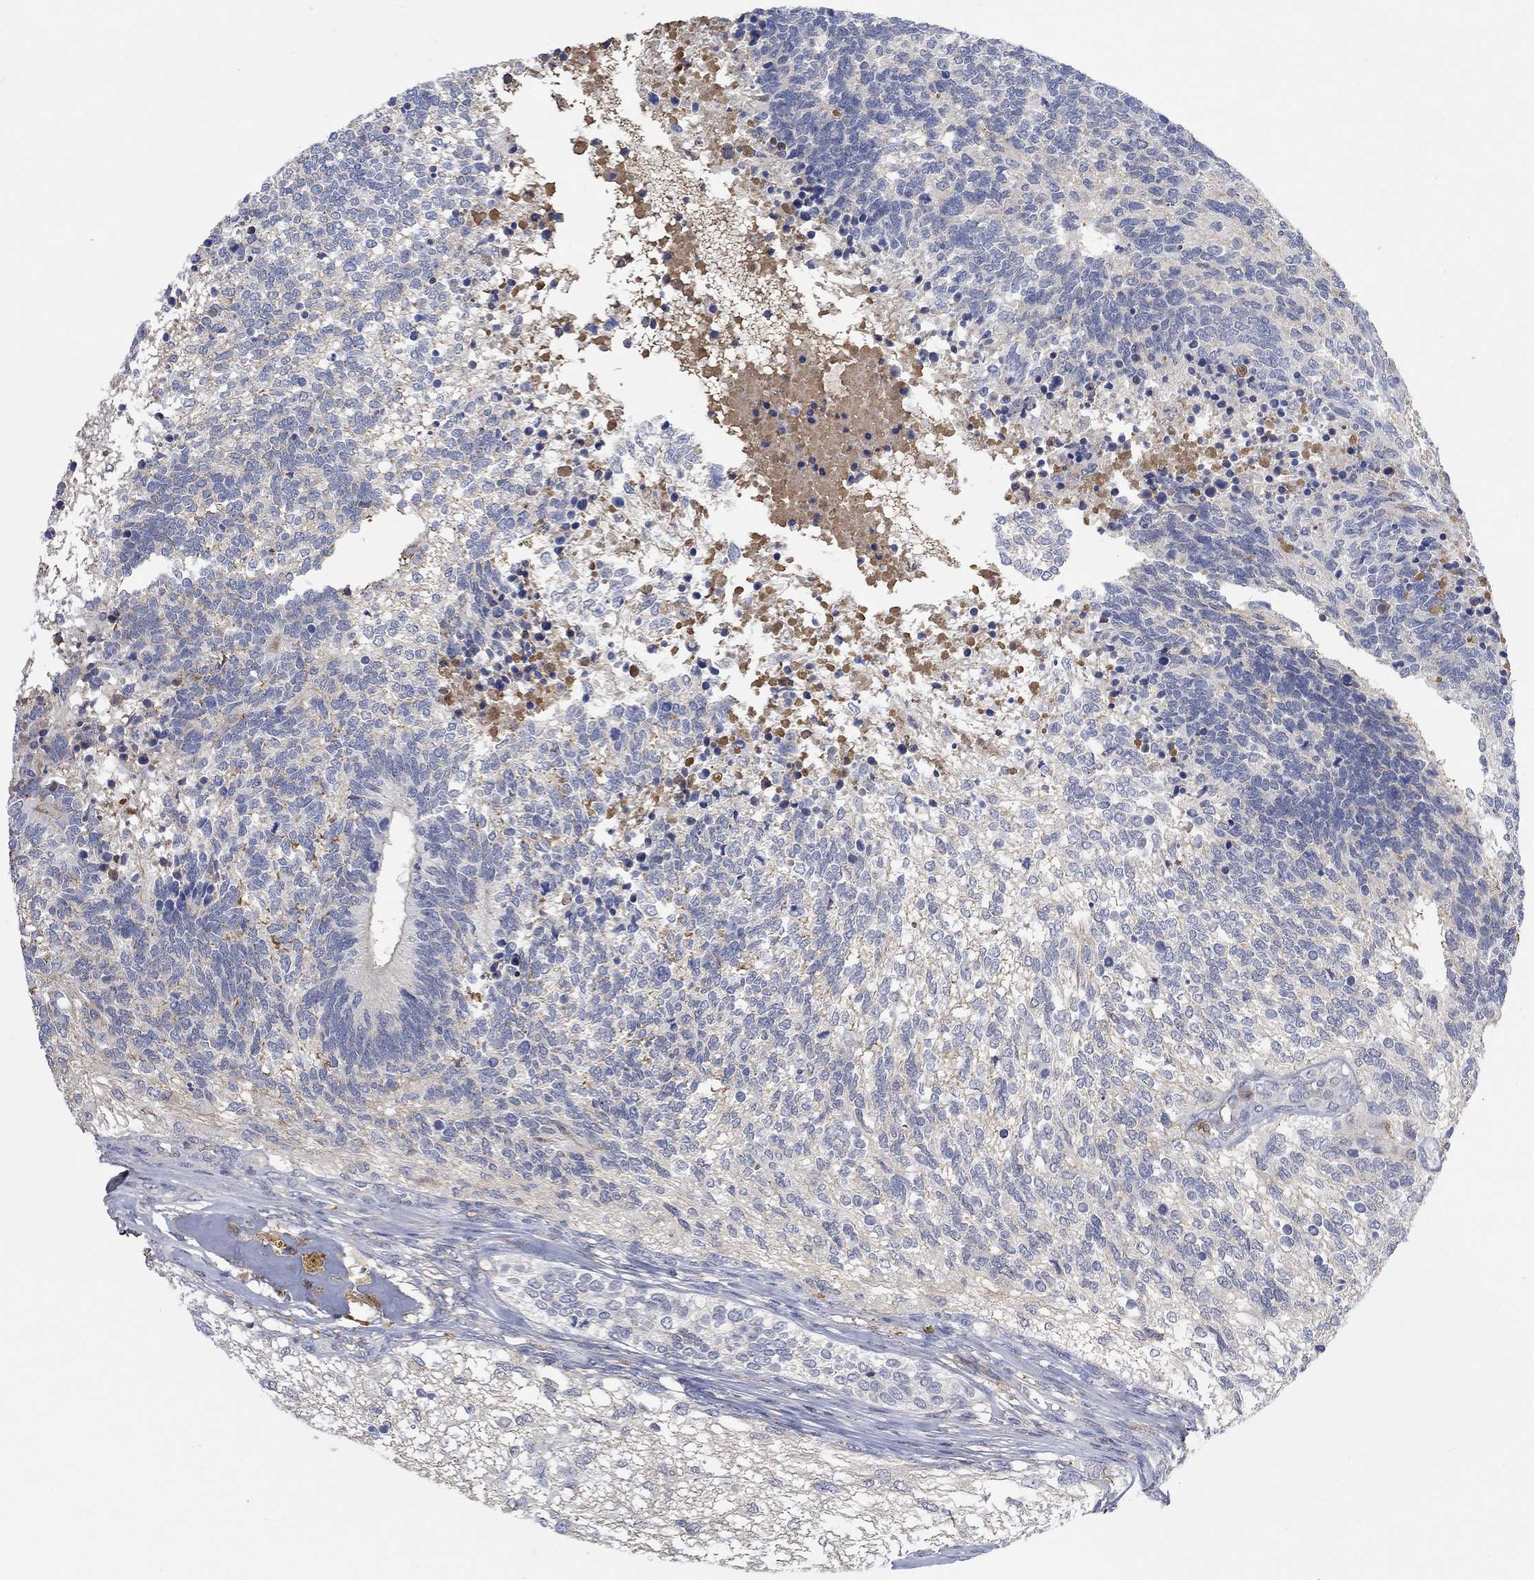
{"staining": {"intensity": "negative", "quantity": "none", "location": "none"}, "tissue": "testis cancer", "cell_type": "Tumor cells", "image_type": "cancer", "snomed": [{"axis": "morphology", "description": "Seminoma, NOS"}, {"axis": "morphology", "description": "Carcinoma, Embryonal, NOS"}, {"axis": "topography", "description": "Testis"}], "caption": "An immunohistochemistry image of testis embryonal carcinoma is shown. There is no staining in tumor cells of testis embryonal carcinoma.", "gene": "MSTN", "patient": {"sex": "male", "age": 41}}